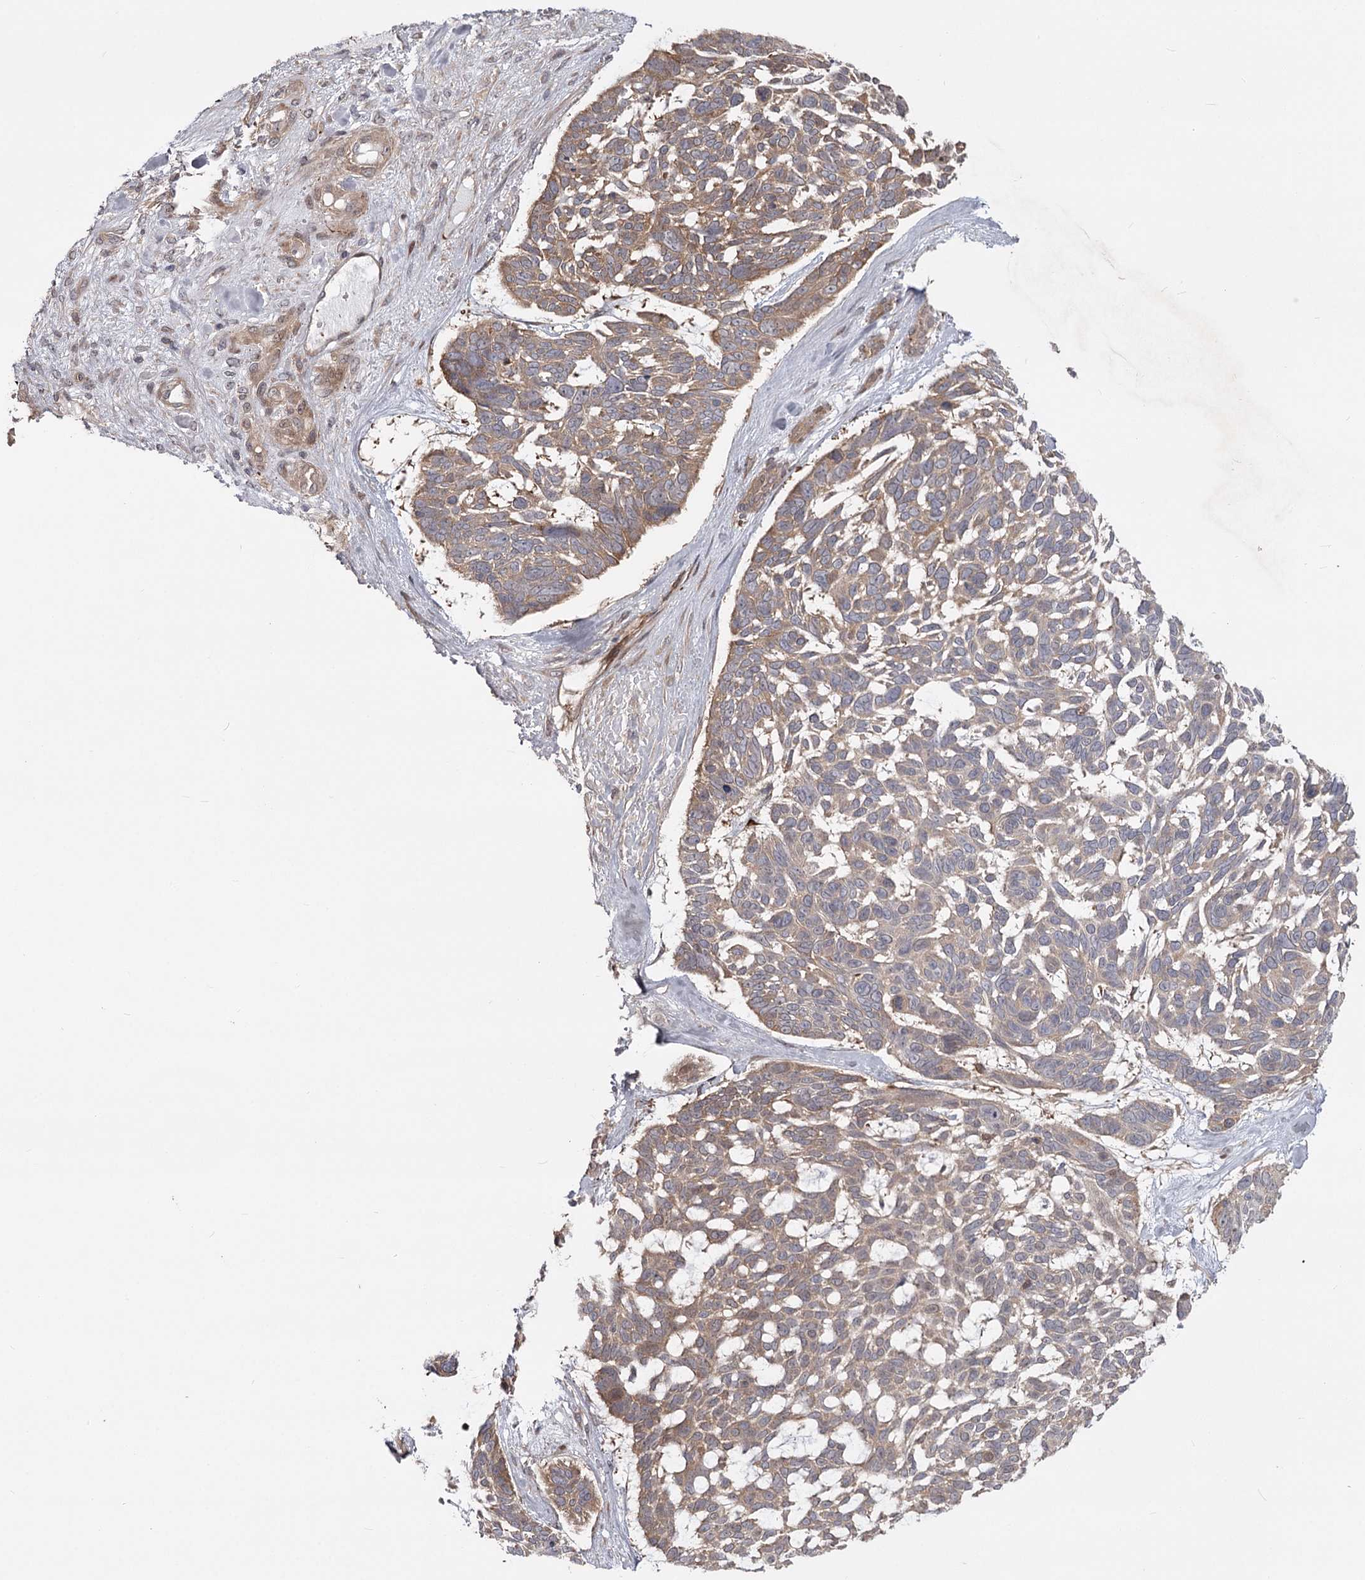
{"staining": {"intensity": "moderate", "quantity": "25%-75%", "location": "cytoplasmic/membranous"}, "tissue": "skin cancer", "cell_type": "Tumor cells", "image_type": "cancer", "snomed": [{"axis": "morphology", "description": "Basal cell carcinoma"}, {"axis": "topography", "description": "Skin"}], "caption": "Basal cell carcinoma (skin) stained with IHC exhibits moderate cytoplasmic/membranous expression in about 25%-75% of tumor cells.", "gene": "CCNG2", "patient": {"sex": "male", "age": 88}}